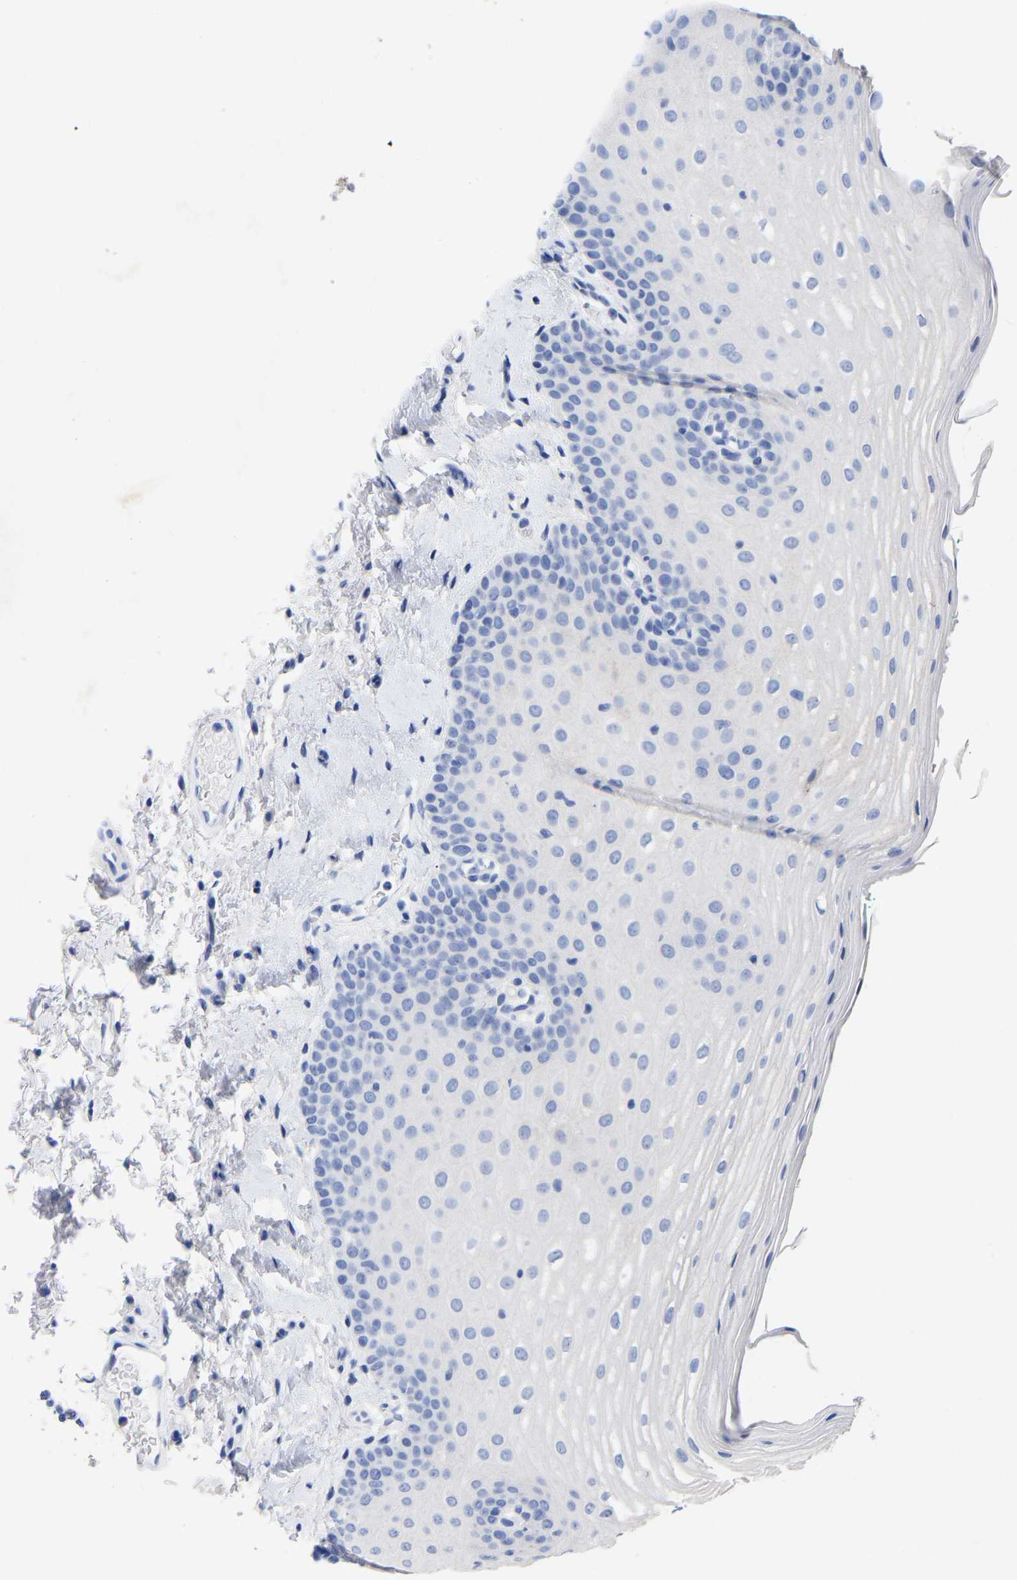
{"staining": {"intensity": "negative", "quantity": "none", "location": "none"}, "tissue": "oral mucosa", "cell_type": "Squamous epithelial cells", "image_type": "normal", "snomed": [{"axis": "morphology", "description": "Normal tissue, NOS"}, {"axis": "topography", "description": "Skin"}, {"axis": "topography", "description": "Oral tissue"}], "caption": "DAB (3,3'-diaminobenzidine) immunohistochemical staining of normal oral mucosa displays no significant staining in squamous epithelial cells.", "gene": "ANXA13", "patient": {"sex": "male", "age": 84}}